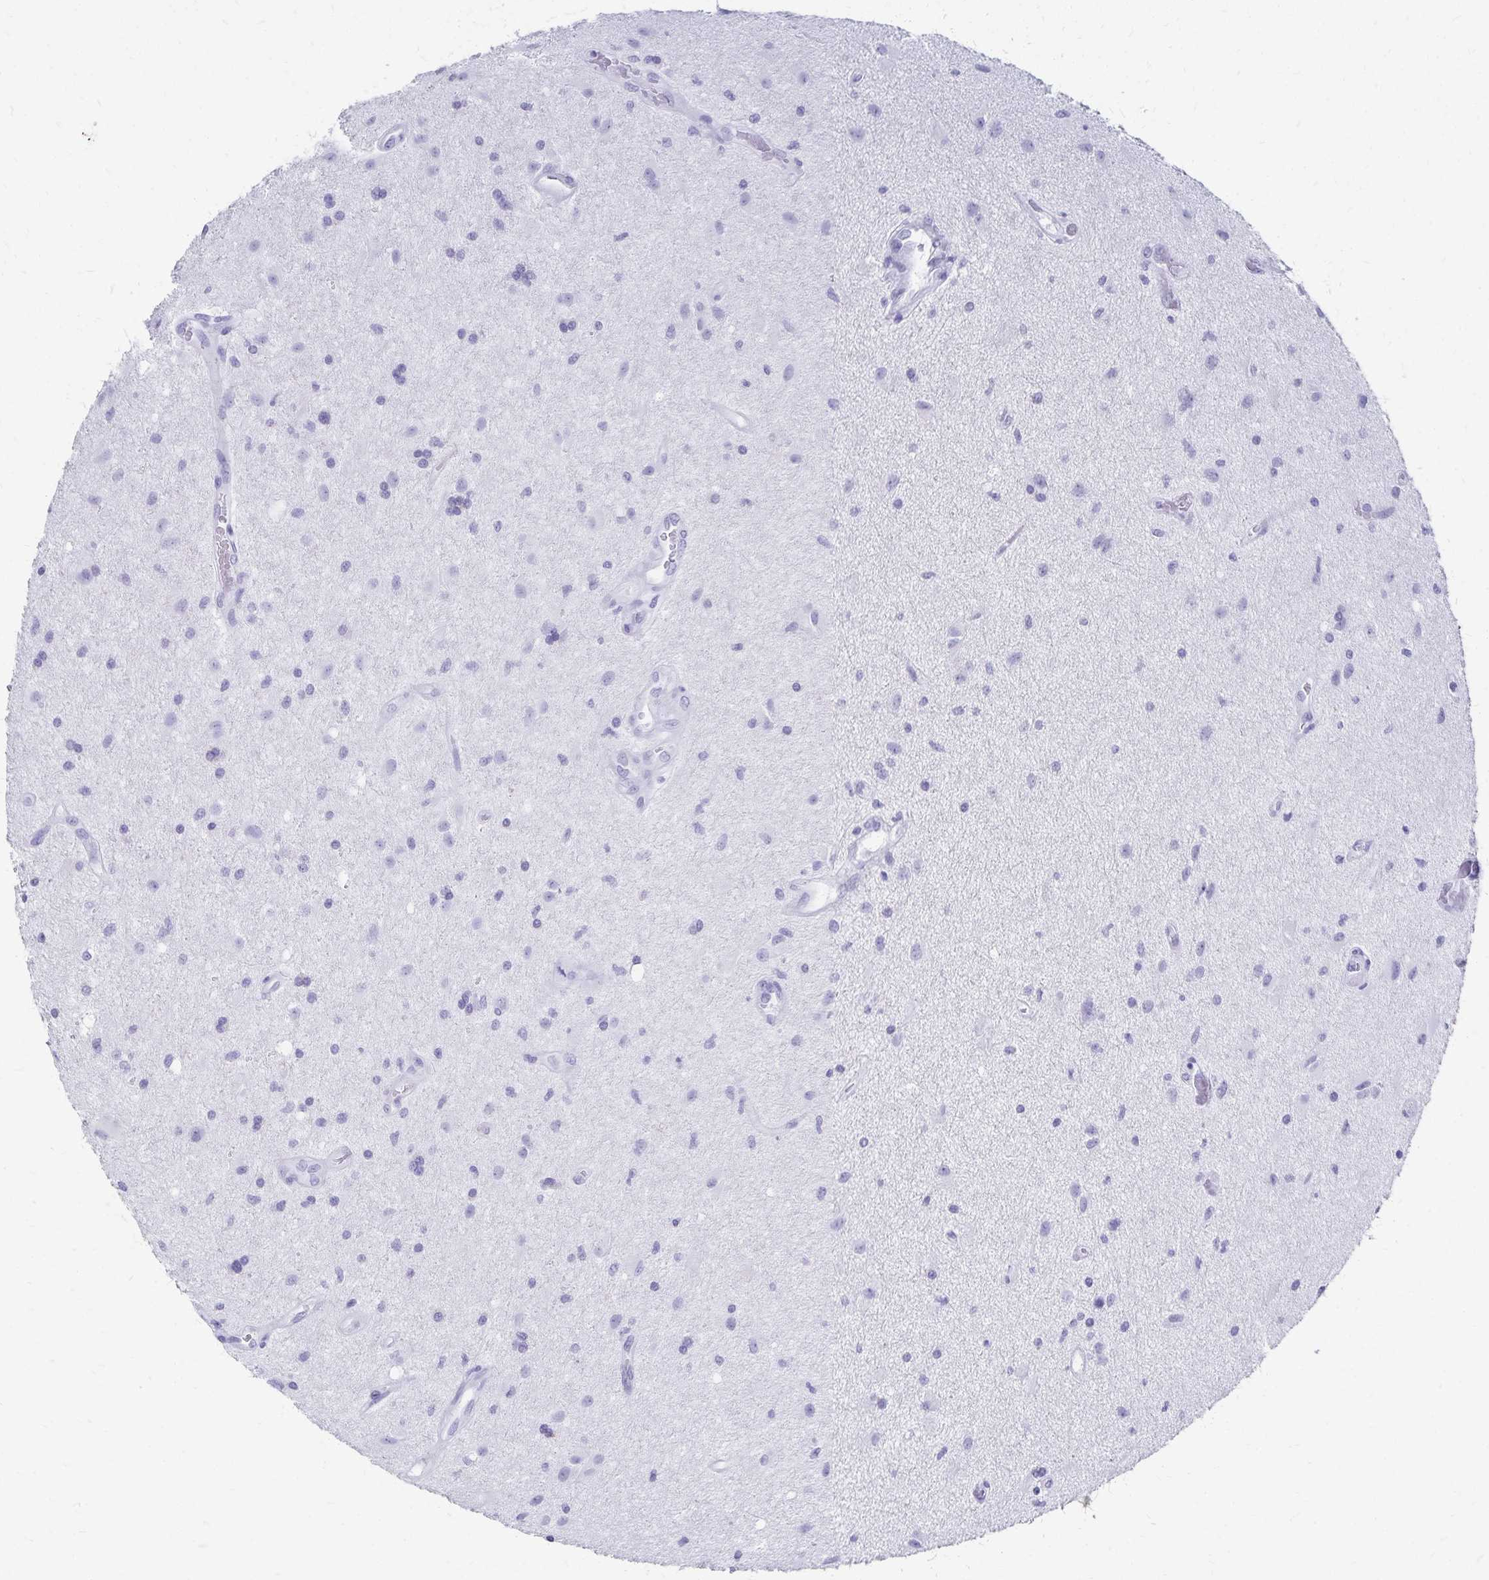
{"staining": {"intensity": "negative", "quantity": "none", "location": "none"}, "tissue": "glioma", "cell_type": "Tumor cells", "image_type": "cancer", "snomed": [{"axis": "morphology", "description": "Glioma, malignant, High grade"}, {"axis": "topography", "description": "Brain"}], "caption": "This is a image of IHC staining of high-grade glioma (malignant), which shows no expression in tumor cells.", "gene": "GIP", "patient": {"sex": "male", "age": 67}}